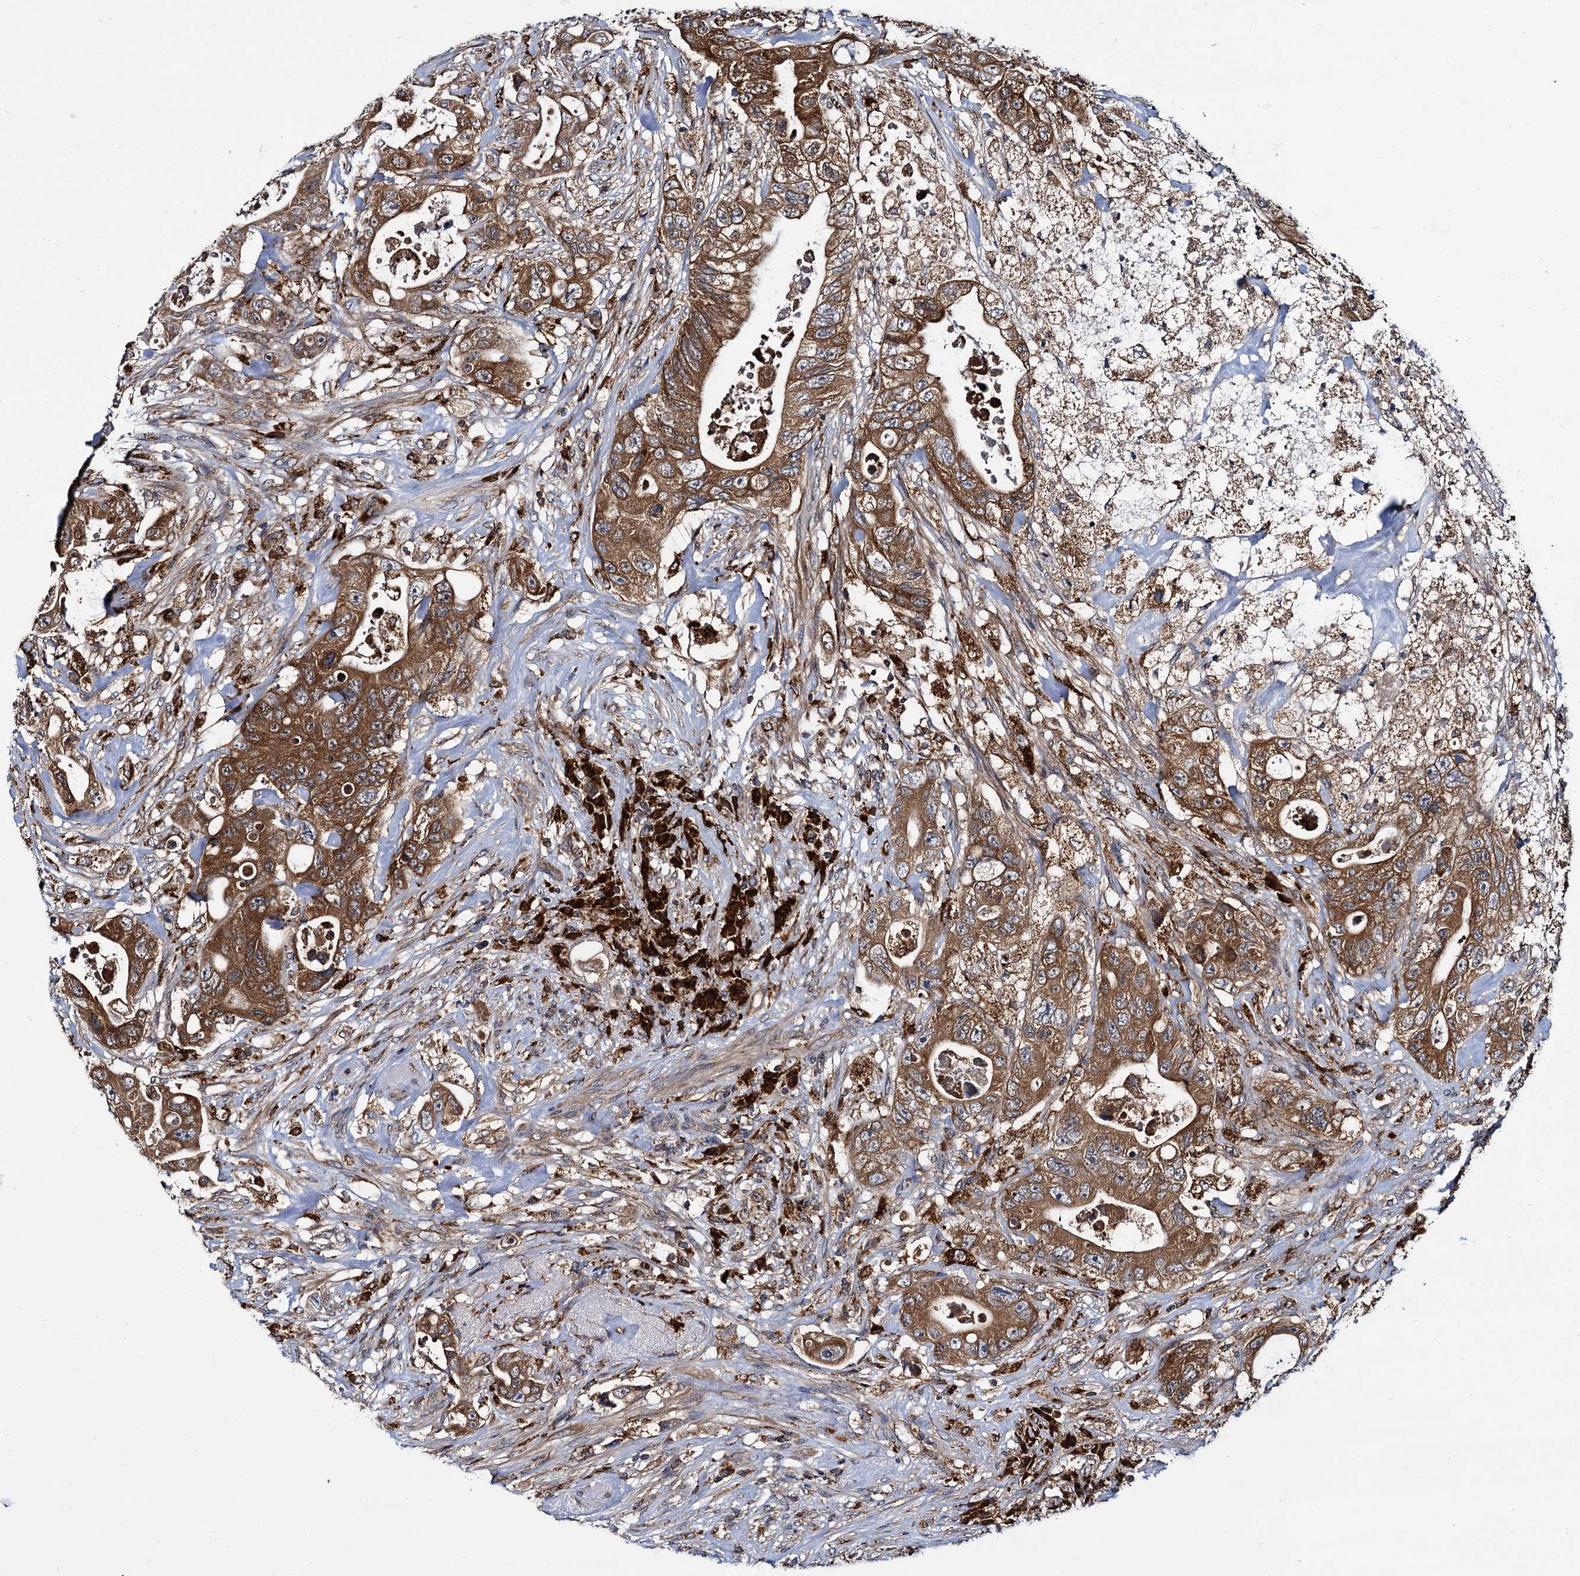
{"staining": {"intensity": "strong", "quantity": ">75%", "location": "cytoplasmic/membranous"}, "tissue": "colorectal cancer", "cell_type": "Tumor cells", "image_type": "cancer", "snomed": [{"axis": "morphology", "description": "Adenocarcinoma, NOS"}, {"axis": "topography", "description": "Colon"}], "caption": "Immunohistochemistry (IHC) photomicrograph of human colorectal adenocarcinoma stained for a protein (brown), which demonstrates high levels of strong cytoplasmic/membranous staining in approximately >75% of tumor cells.", "gene": "UFM1", "patient": {"sex": "female", "age": 46}}